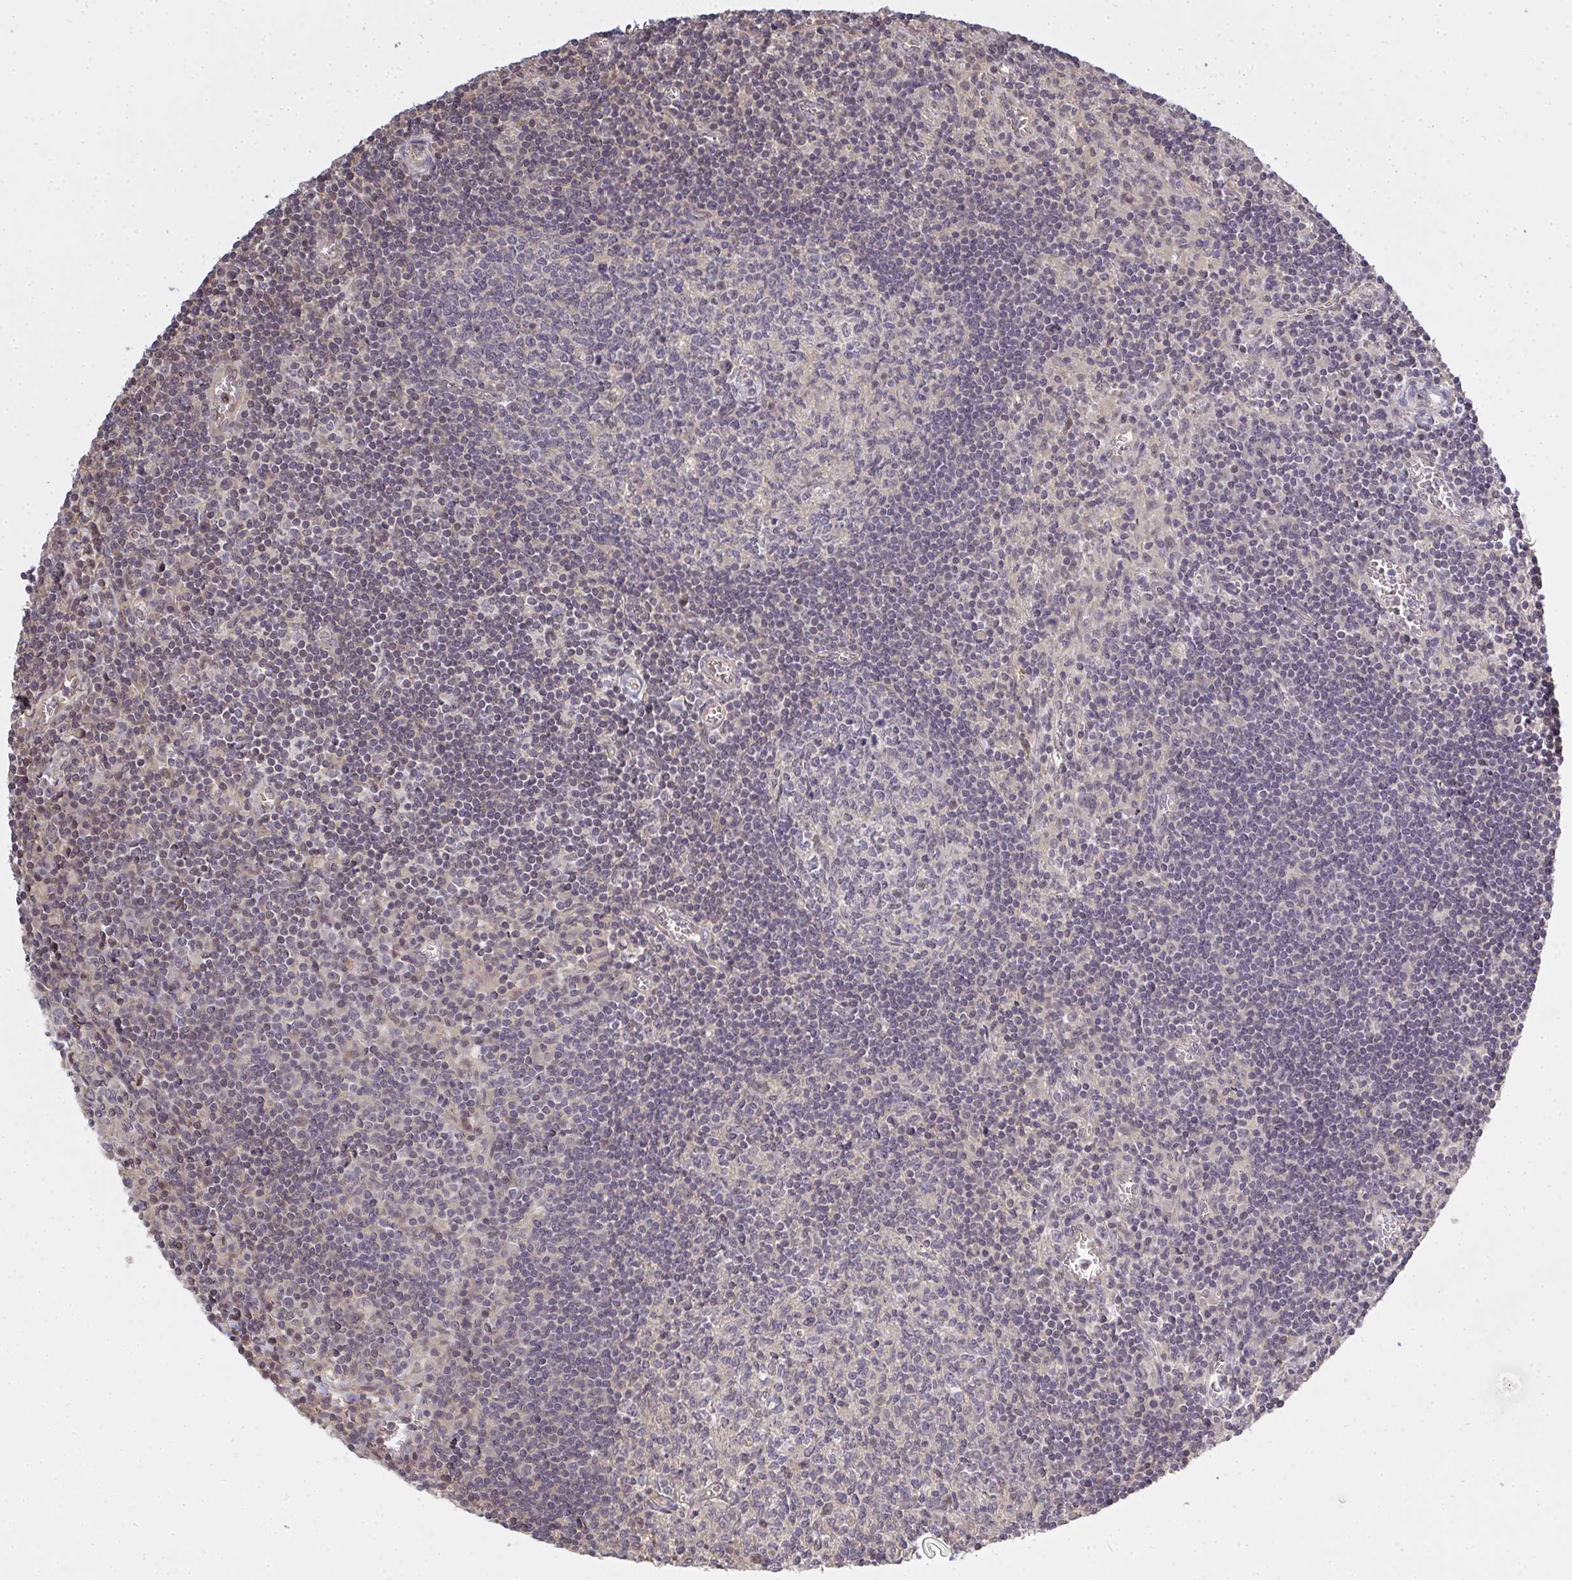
{"staining": {"intensity": "negative", "quantity": "none", "location": "none"}, "tissue": "lymph node", "cell_type": "Germinal center cells", "image_type": "normal", "snomed": [{"axis": "morphology", "description": "Normal tissue, NOS"}, {"axis": "topography", "description": "Lymph node"}], "caption": "Human lymph node stained for a protein using immunohistochemistry displays no staining in germinal center cells.", "gene": "GSDMB", "patient": {"sex": "male", "age": 67}}